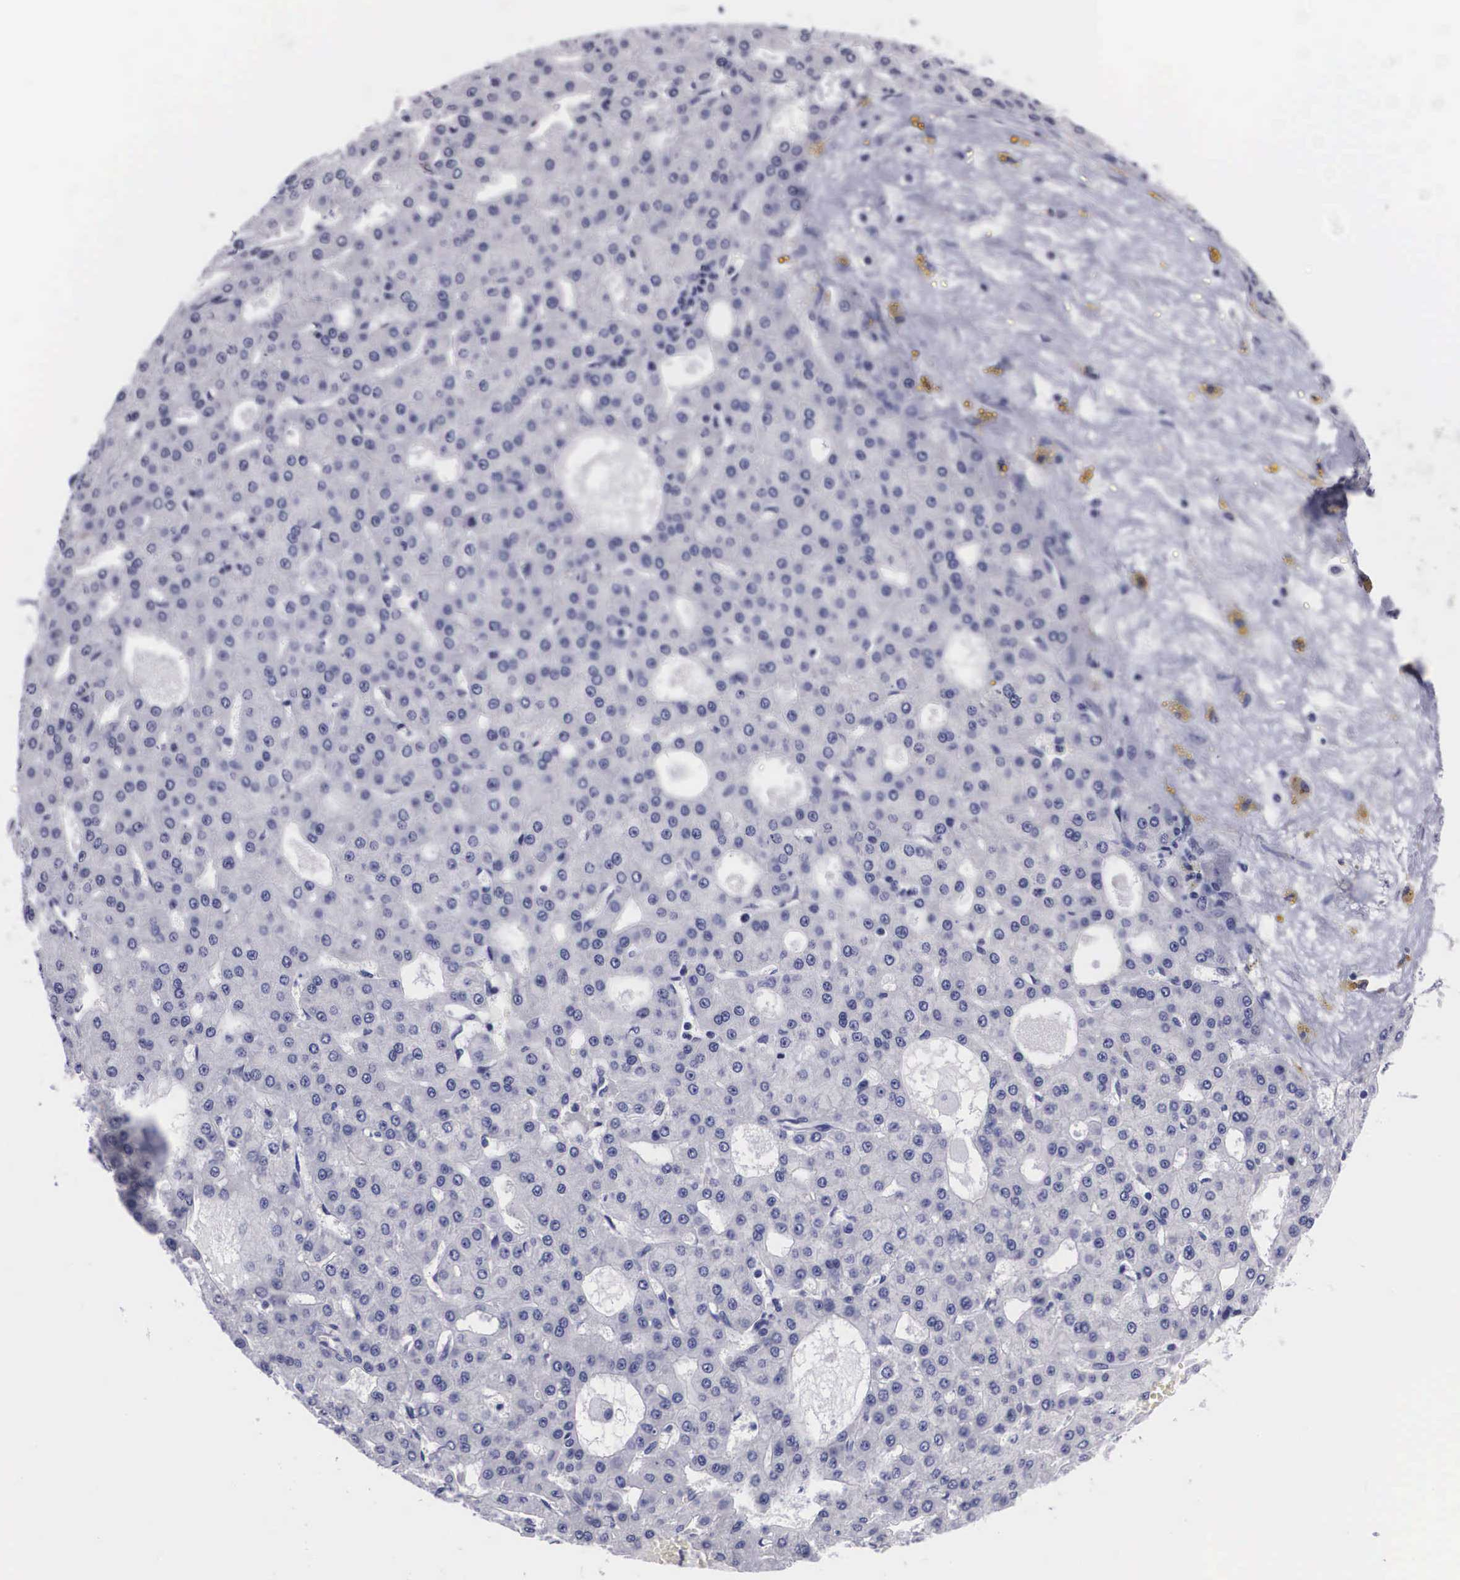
{"staining": {"intensity": "negative", "quantity": "none", "location": "none"}, "tissue": "liver cancer", "cell_type": "Tumor cells", "image_type": "cancer", "snomed": [{"axis": "morphology", "description": "Carcinoma, Hepatocellular, NOS"}, {"axis": "topography", "description": "Liver"}], "caption": "There is no significant positivity in tumor cells of liver cancer (hepatocellular carcinoma).", "gene": "C22orf31", "patient": {"sex": "male", "age": 47}}